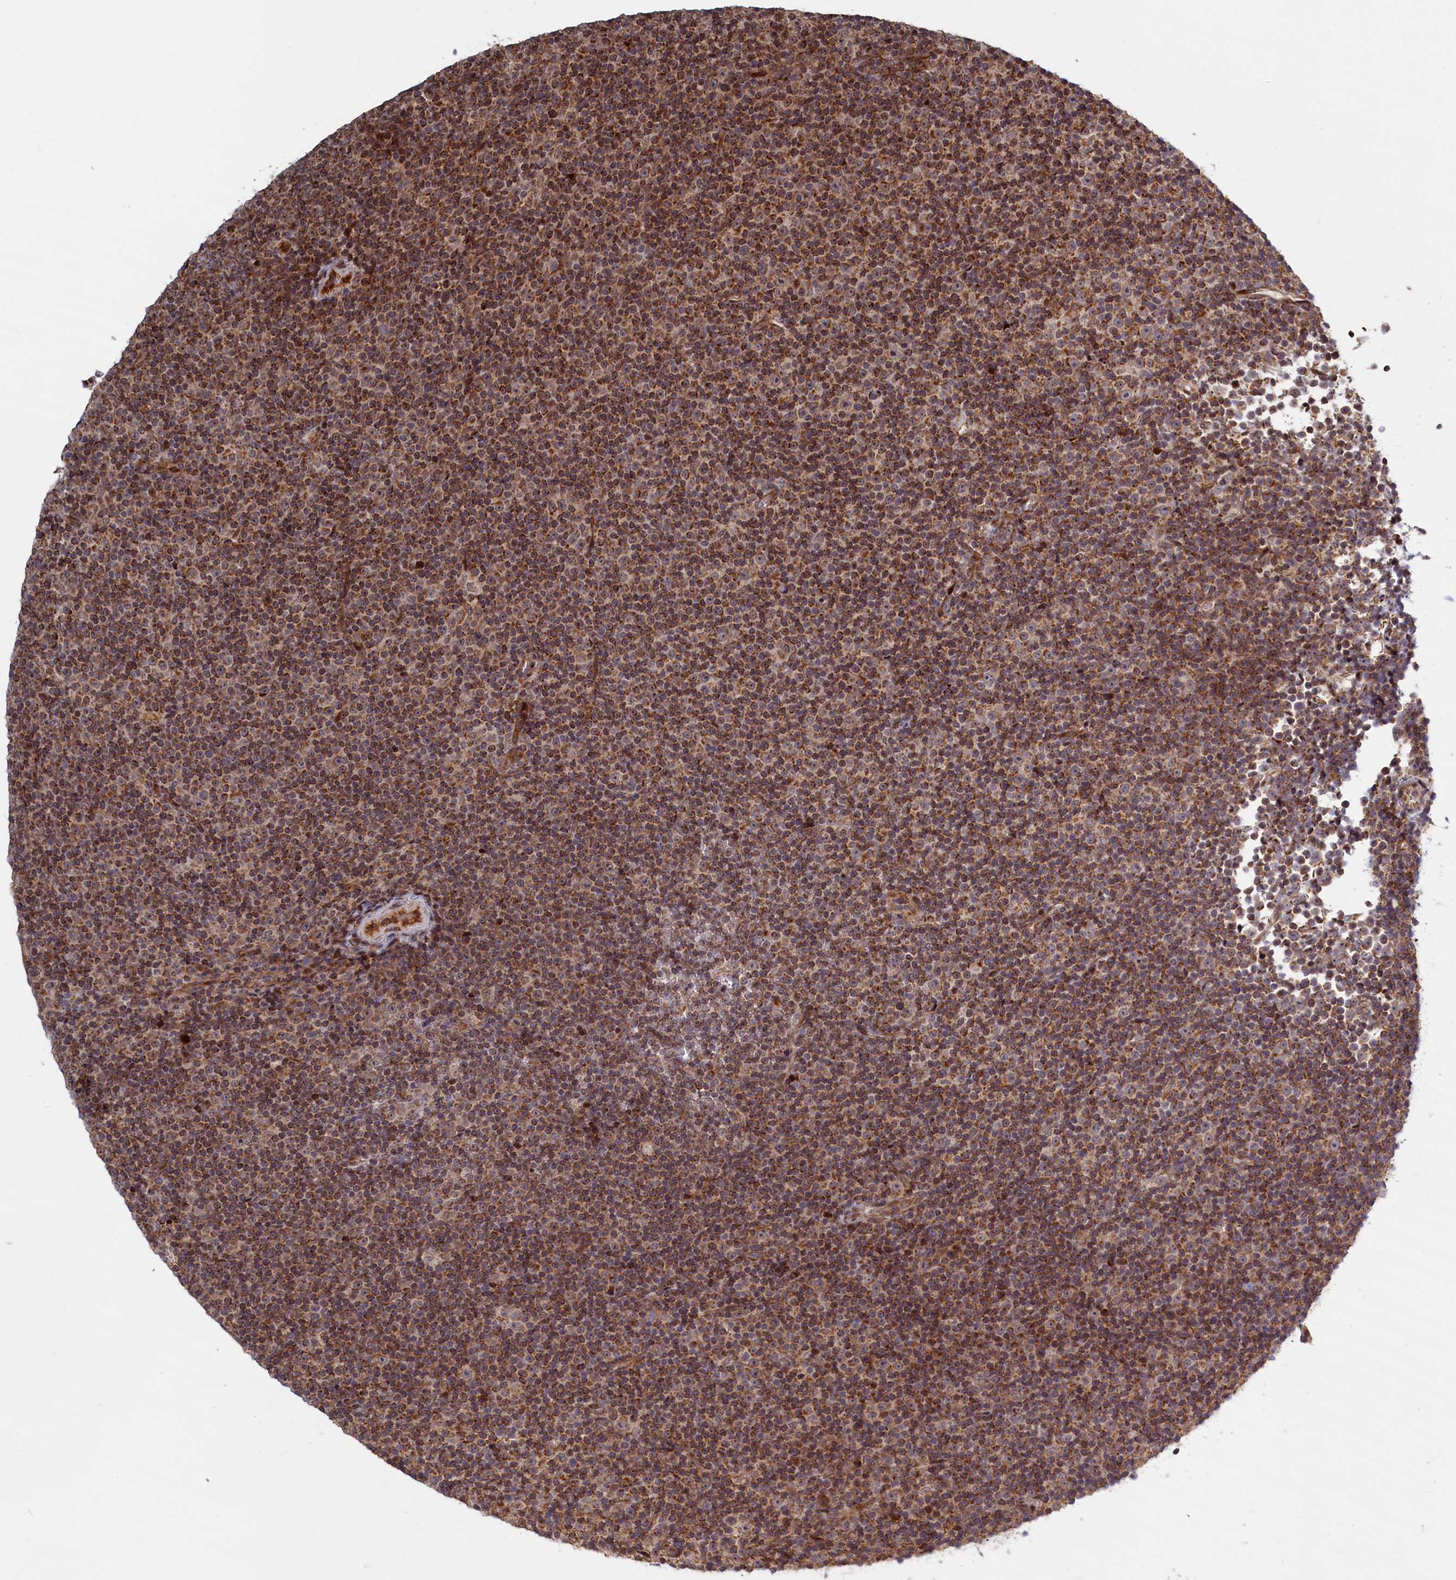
{"staining": {"intensity": "strong", "quantity": "25%-75%", "location": "cytoplasmic/membranous"}, "tissue": "lymphoma", "cell_type": "Tumor cells", "image_type": "cancer", "snomed": [{"axis": "morphology", "description": "Malignant lymphoma, non-Hodgkin's type, Low grade"}, {"axis": "topography", "description": "Lymph node"}], "caption": "Tumor cells display strong cytoplasmic/membranous positivity in approximately 25%-75% of cells in low-grade malignant lymphoma, non-Hodgkin's type.", "gene": "PLA2G10", "patient": {"sex": "female", "age": 67}}